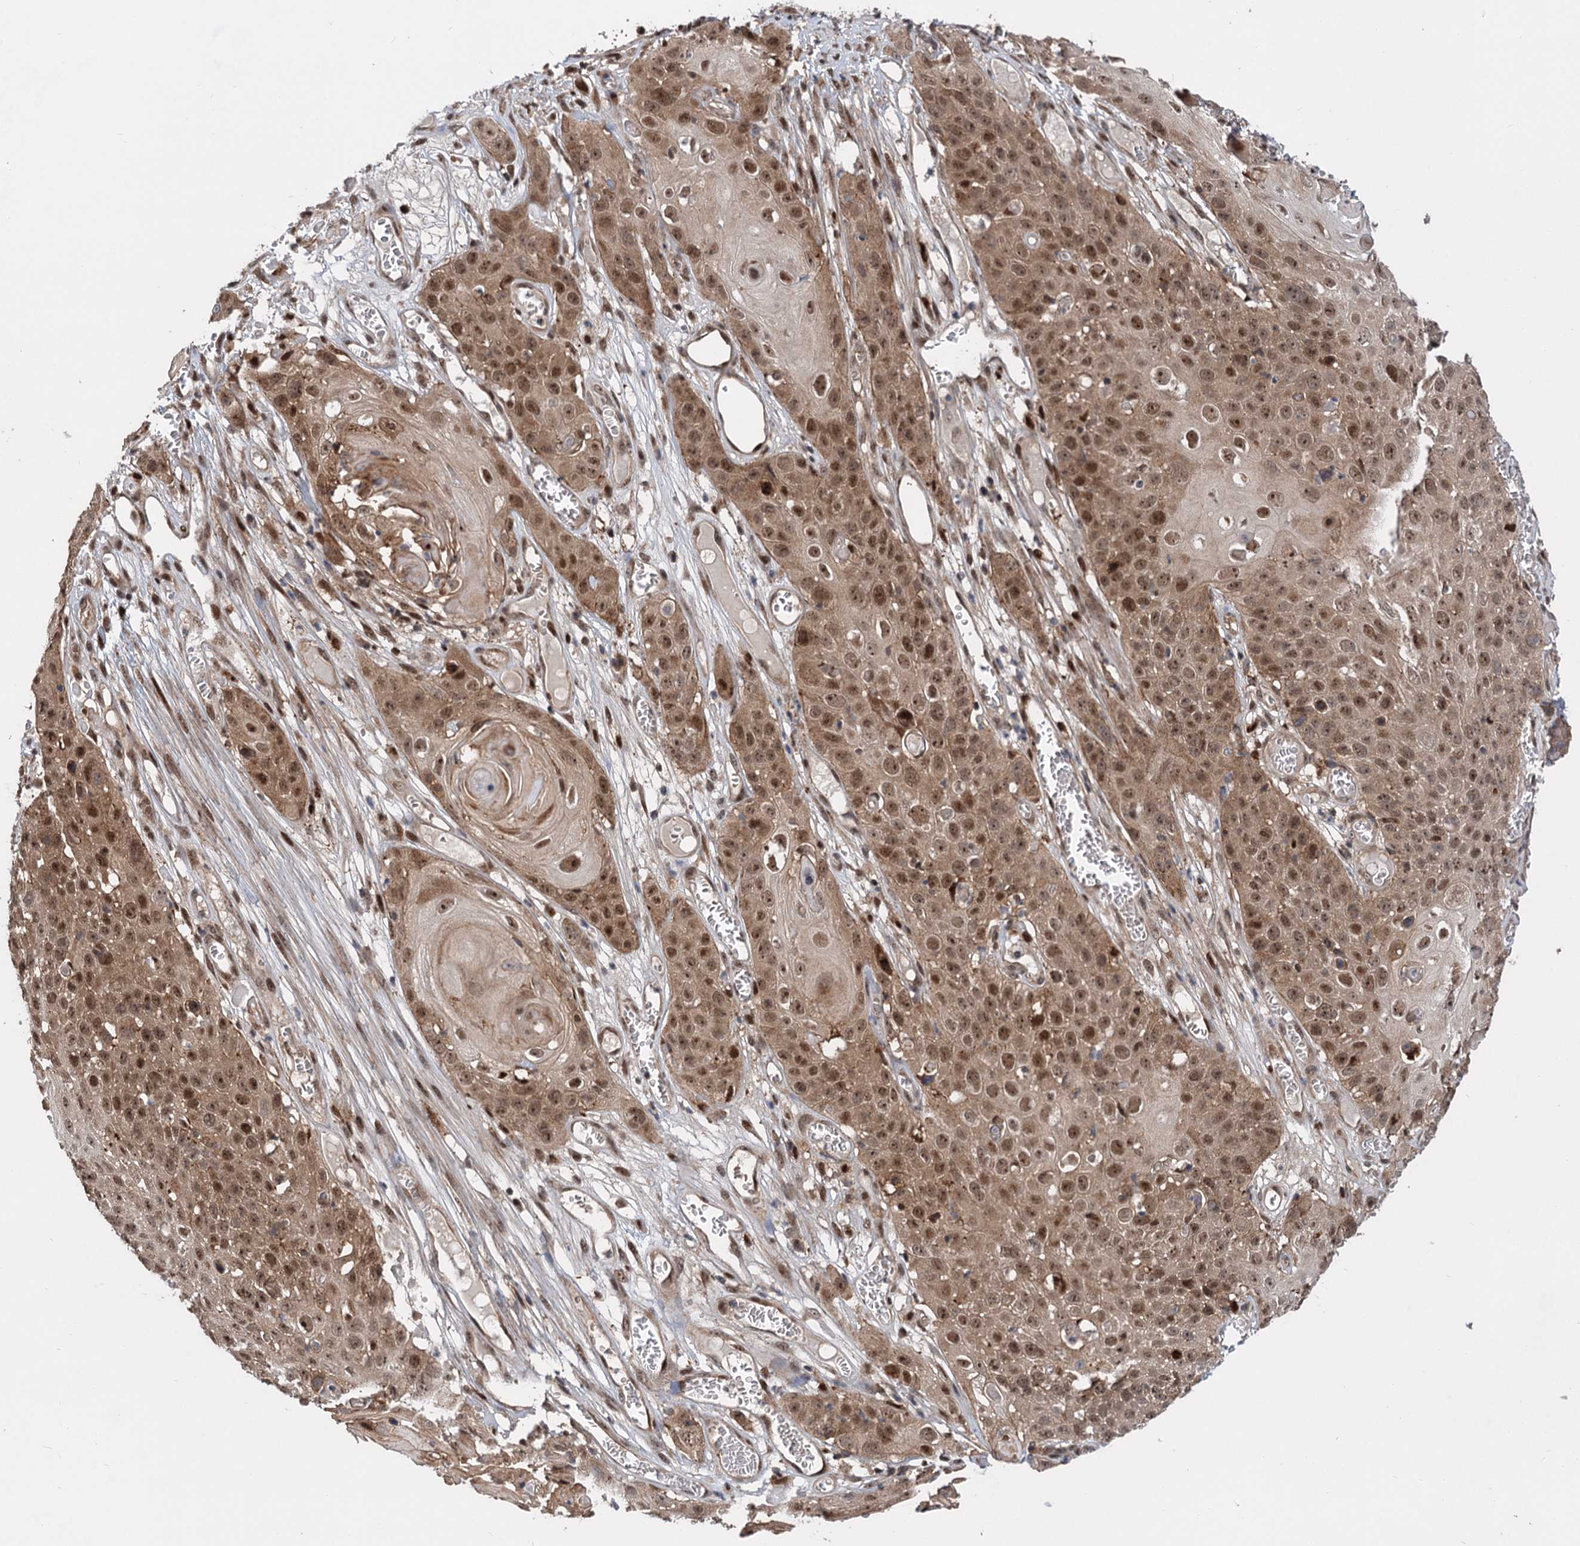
{"staining": {"intensity": "moderate", "quantity": ">75%", "location": "cytoplasmic/membranous,nuclear"}, "tissue": "skin cancer", "cell_type": "Tumor cells", "image_type": "cancer", "snomed": [{"axis": "morphology", "description": "Squamous cell carcinoma, NOS"}, {"axis": "topography", "description": "Skin"}], "caption": "IHC (DAB (3,3'-diaminobenzidine)) staining of skin cancer (squamous cell carcinoma) reveals moderate cytoplasmic/membranous and nuclear protein positivity in approximately >75% of tumor cells. The protein of interest is stained brown, and the nuclei are stained in blue (DAB (3,3'-diaminobenzidine) IHC with brightfield microscopy, high magnification).", "gene": "GPBP1", "patient": {"sex": "male", "age": 55}}